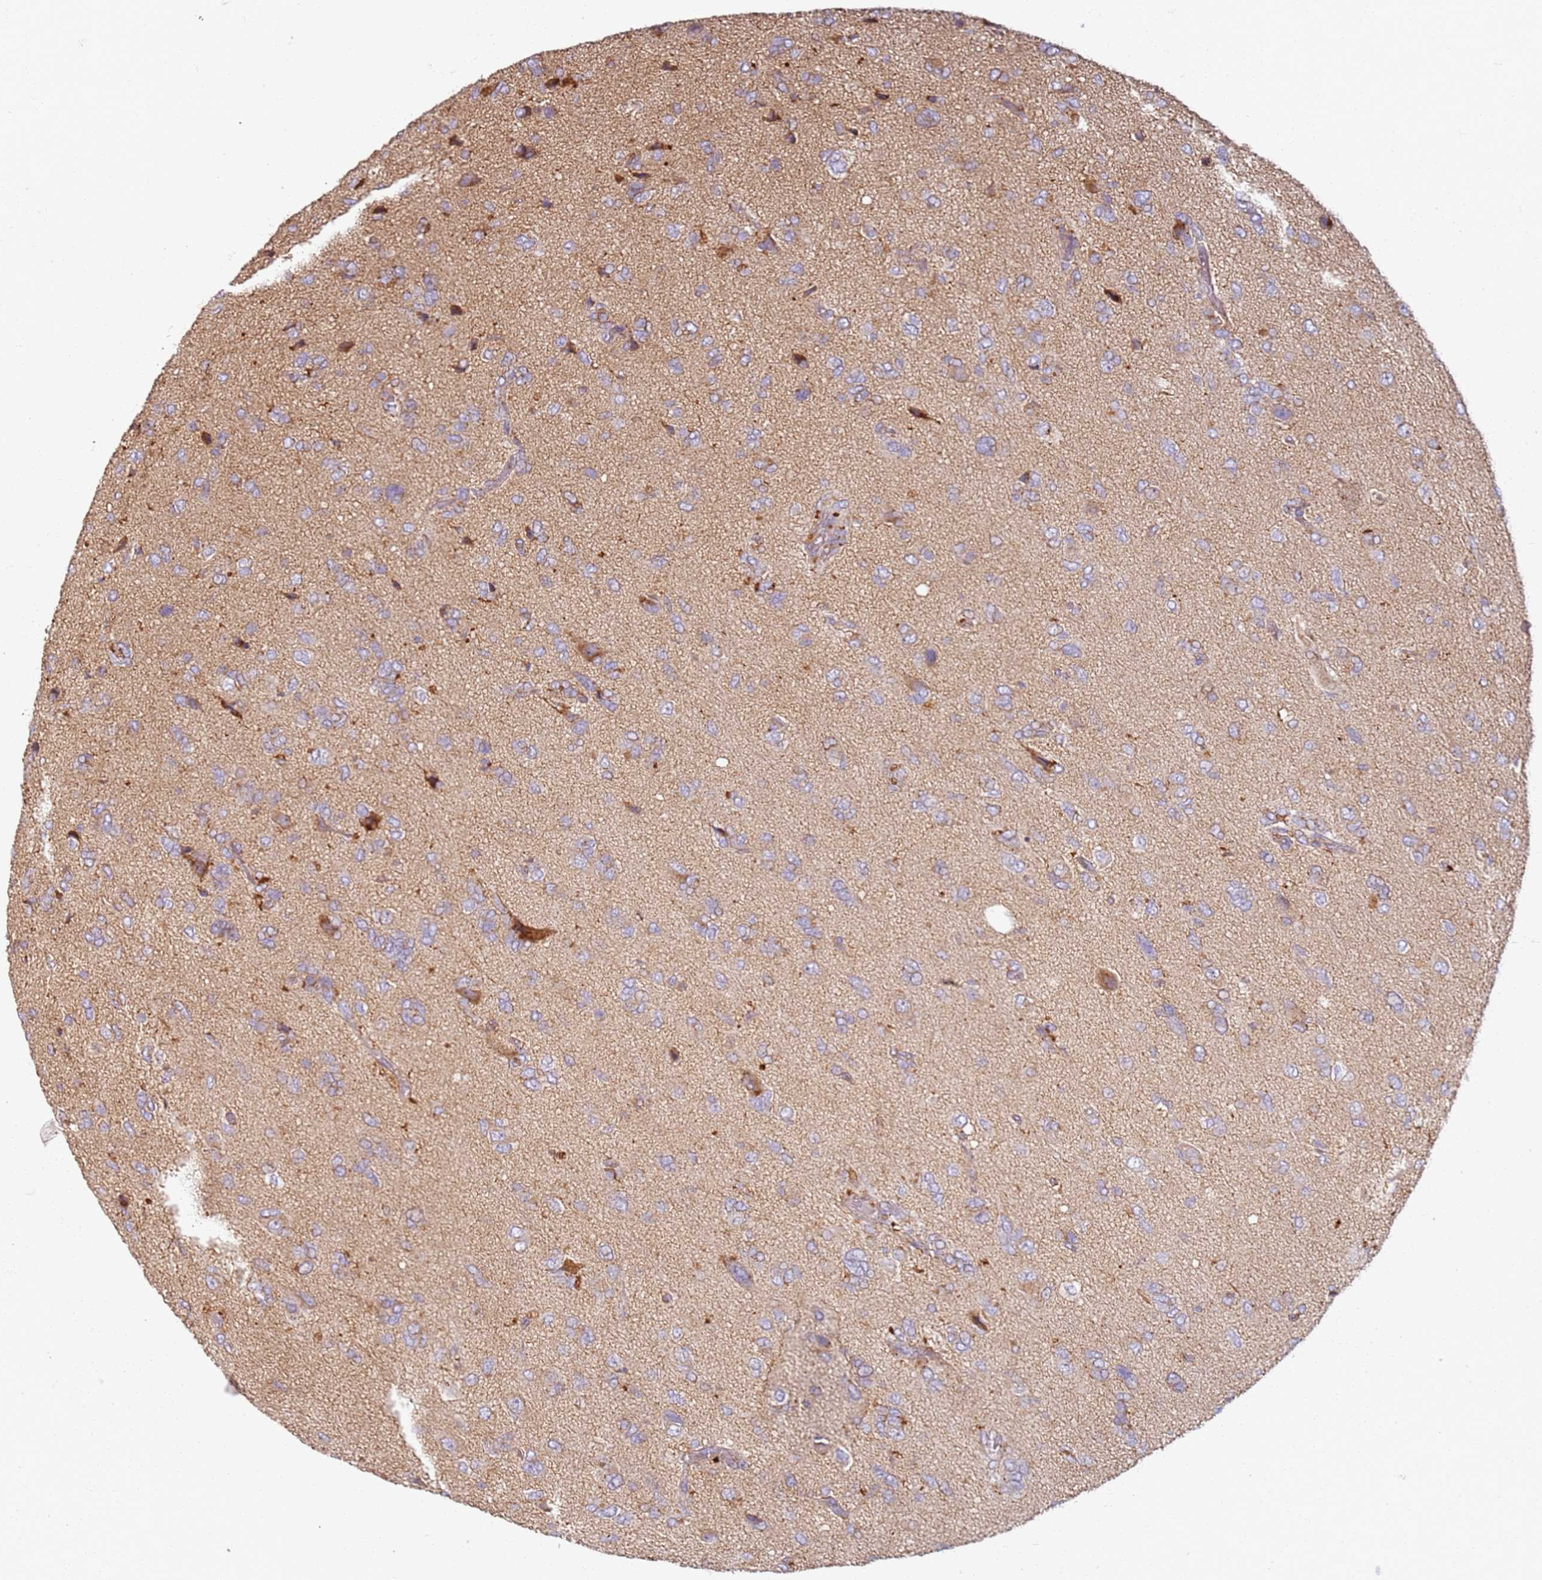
{"staining": {"intensity": "moderate", "quantity": "<25%", "location": "cytoplasmic/membranous"}, "tissue": "glioma", "cell_type": "Tumor cells", "image_type": "cancer", "snomed": [{"axis": "morphology", "description": "Glioma, malignant, High grade"}, {"axis": "topography", "description": "Brain"}], "caption": "Human malignant high-grade glioma stained for a protein (brown) exhibits moderate cytoplasmic/membranous positive positivity in approximately <25% of tumor cells.", "gene": "PROKR2", "patient": {"sex": "female", "age": 59}}